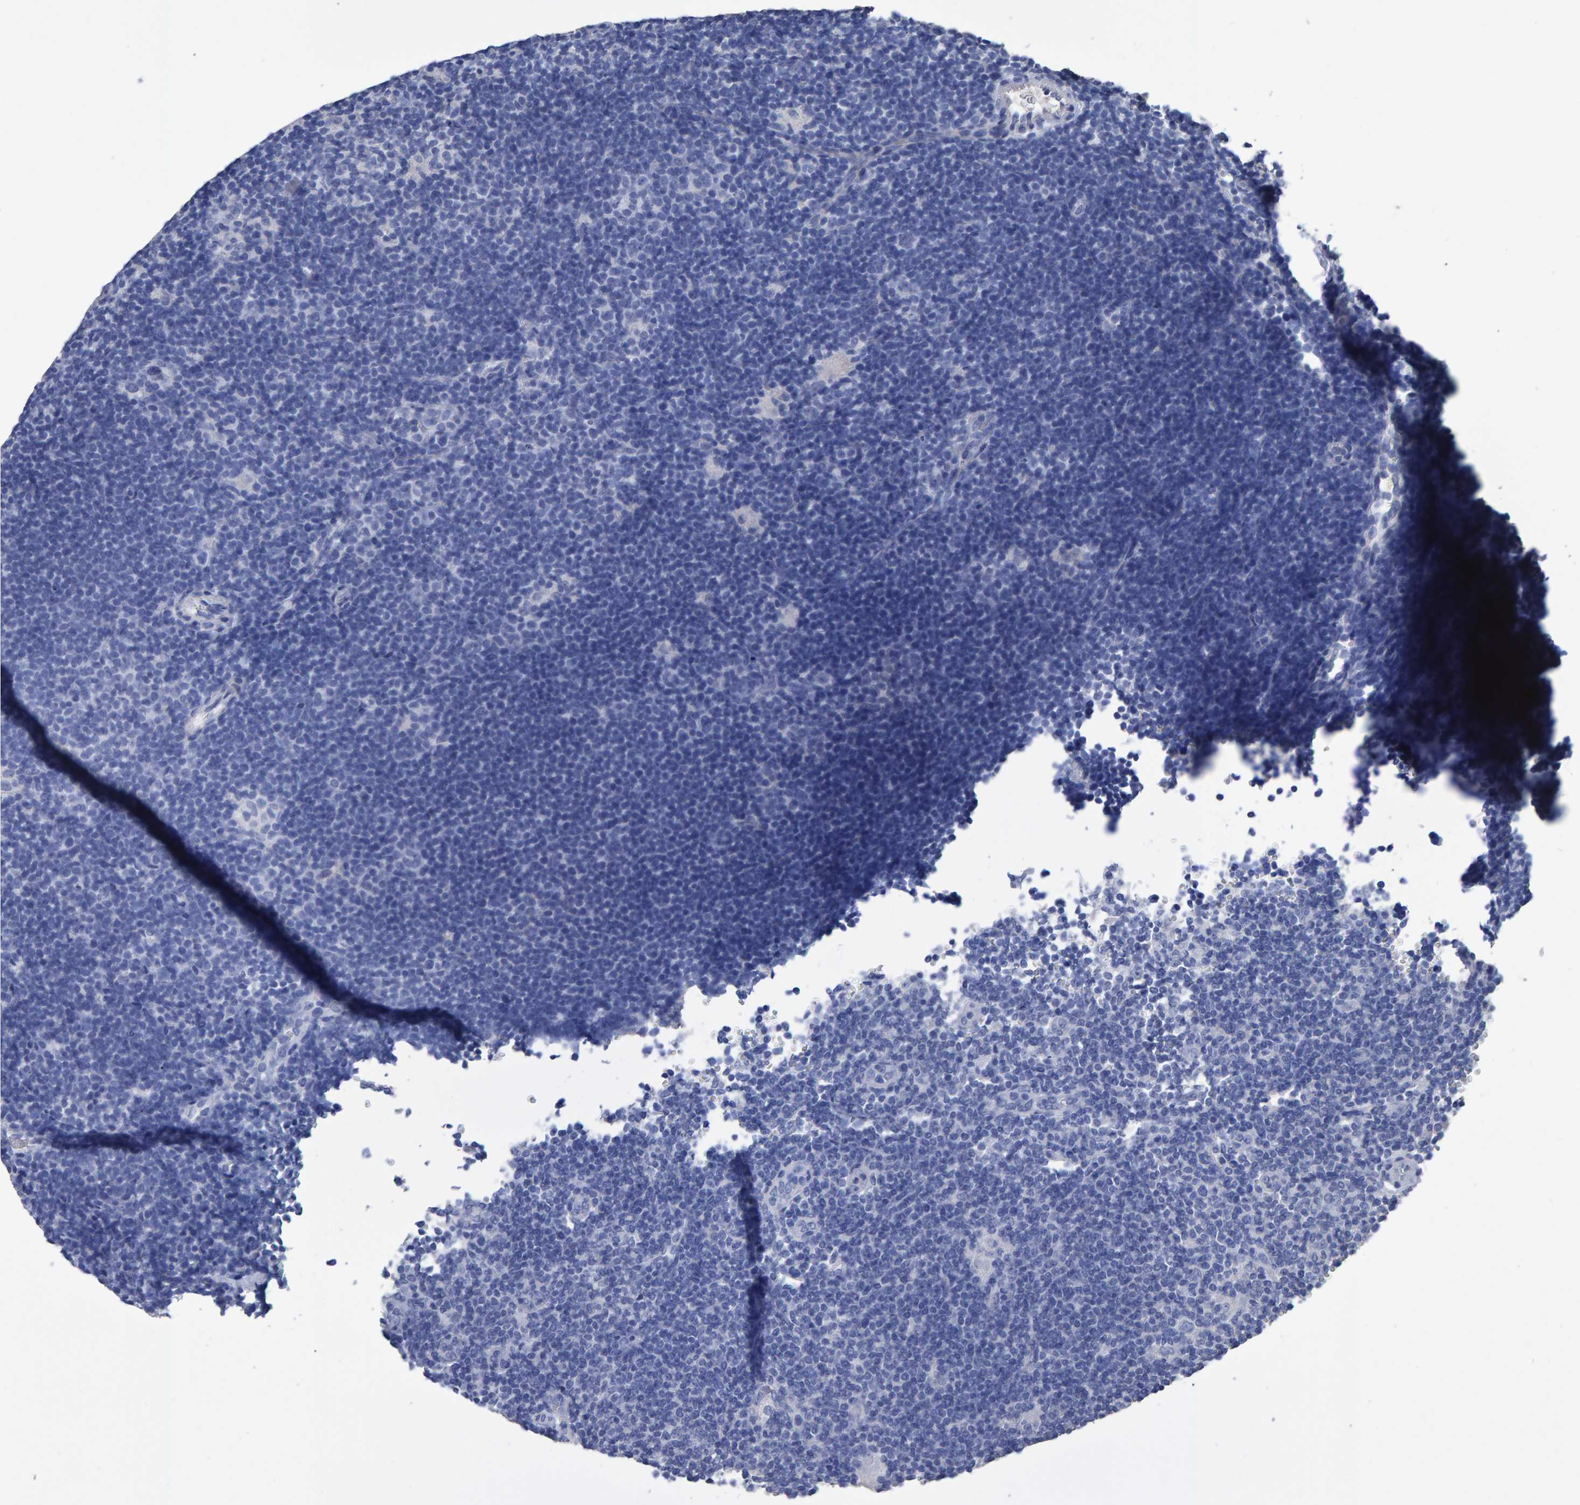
{"staining": {"intensity": "negative", "quantity": "none", "location": "none"}, "tissue": "lymphoma", "cell_type": "Tumor cells", "image_type": "cancer", "snomed": [{"axis": "morphology", "description": "Hodgkin's disease, NOS"}, {"axis": "topography", "description": "Lymph node"}], "caption": "Immunohistochemical staining of human Hodgkin's disease reveals no significant expression in tumor cells. (DAB immunohistochemistry visualized using brightfield microscopy, high magnification).", "gene": "HEMGN", "patient": {"sex": "female", "age": 57}}